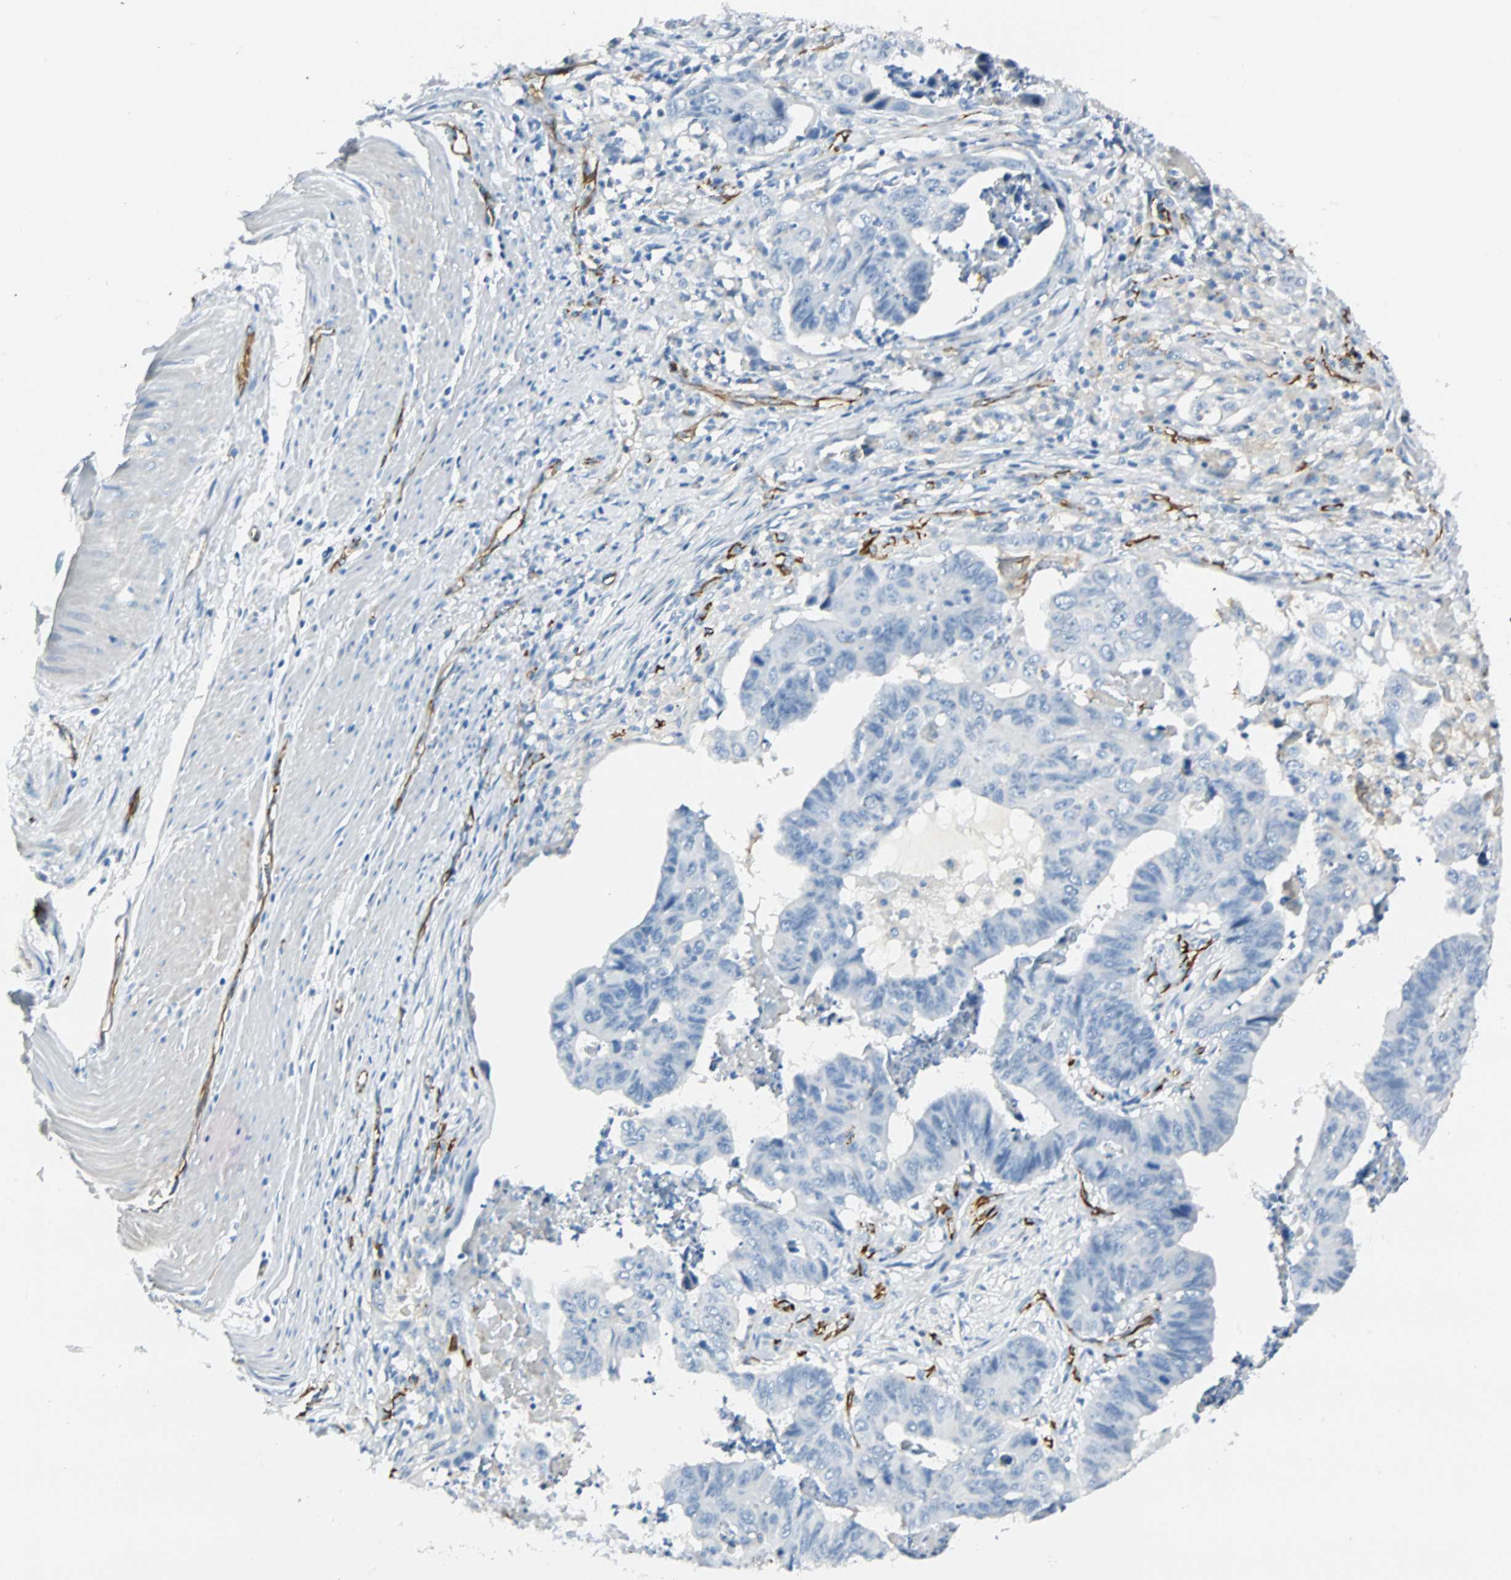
{"staining": {"intensity": "negative", "quantity": "none", "location": "none"}, "tissue": "stomach cancer", "cell_type": "Tumor cells", "image_type": "cancer", "snomed": [{"axis": "morphology", "description": "Adenocarcinoma, NOS"}, {"axis": "topography", "description": "Stomach, lower"}], "caption": "Human adenocarcinoma (stomach) stained for a protein using immunohistochemistry (IHC) shows no expression in tumor cells.", "gene": "VPS9D1", "patient": {"sex": "male", "age": 77}}